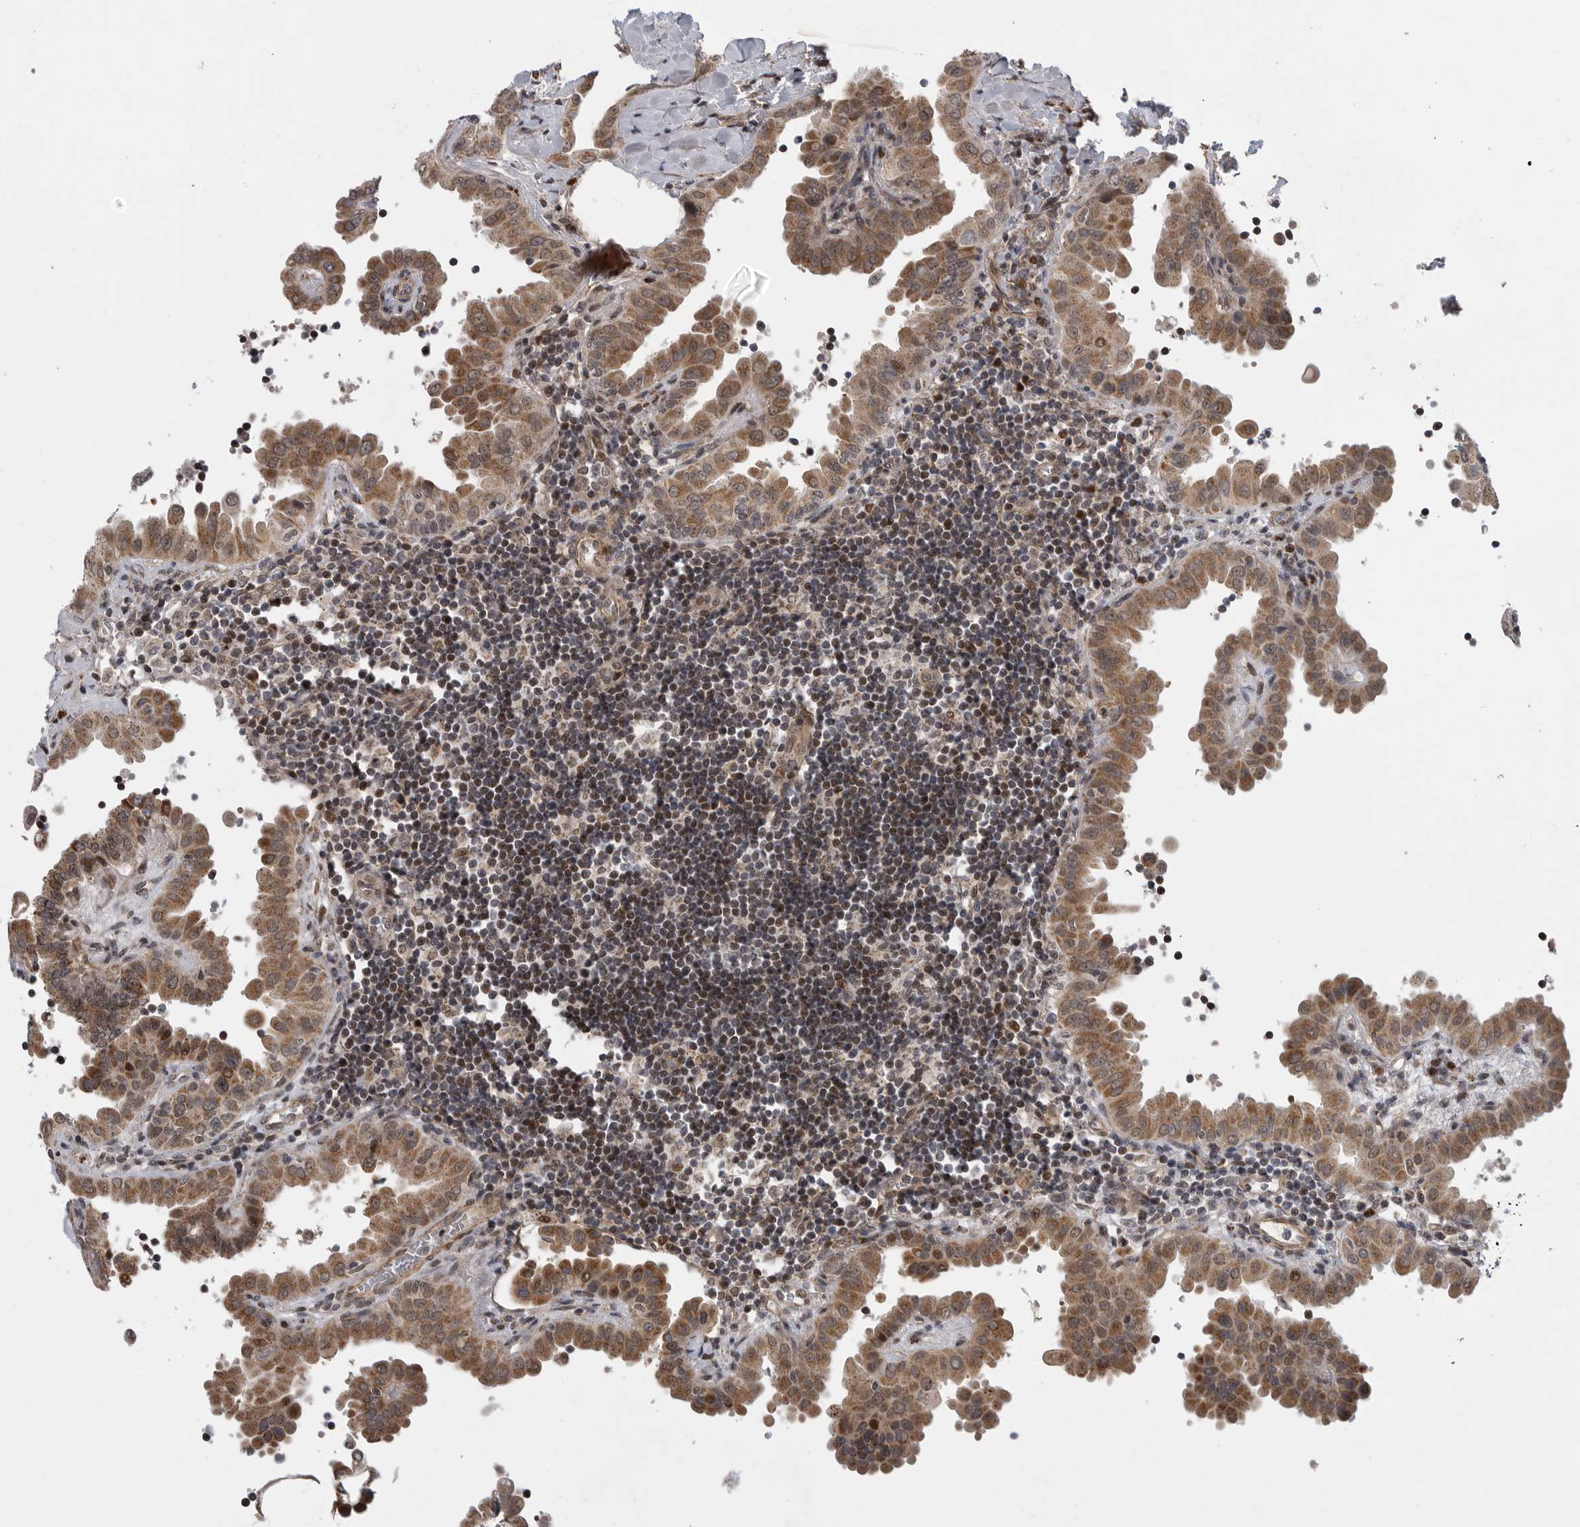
{"staining": {"intensity": "moderate", "quantity": ">75%", "location": "cytoplasmic/membranous"}, "tissue": "thyroid cancer", "cell_type": "Tumor cells", "image_type": "cancer", "snomed": [{"axis": "morphology", "description": "Papillary adenocarcinoma, NOS"}, {"axis": "topography", "description": "Thyroid gland"}], "caption": "A high-resolution photomicrograph shows immunohistochemistry (IHC) staining of thyroid papillary adenocarcinoma, which exhibits moderate cytoplasmic/membranous expression in approximately >75% of tumor cells.", "gene": "TMPRSS11F", "patient": {"sex": "male", "age": 33}}